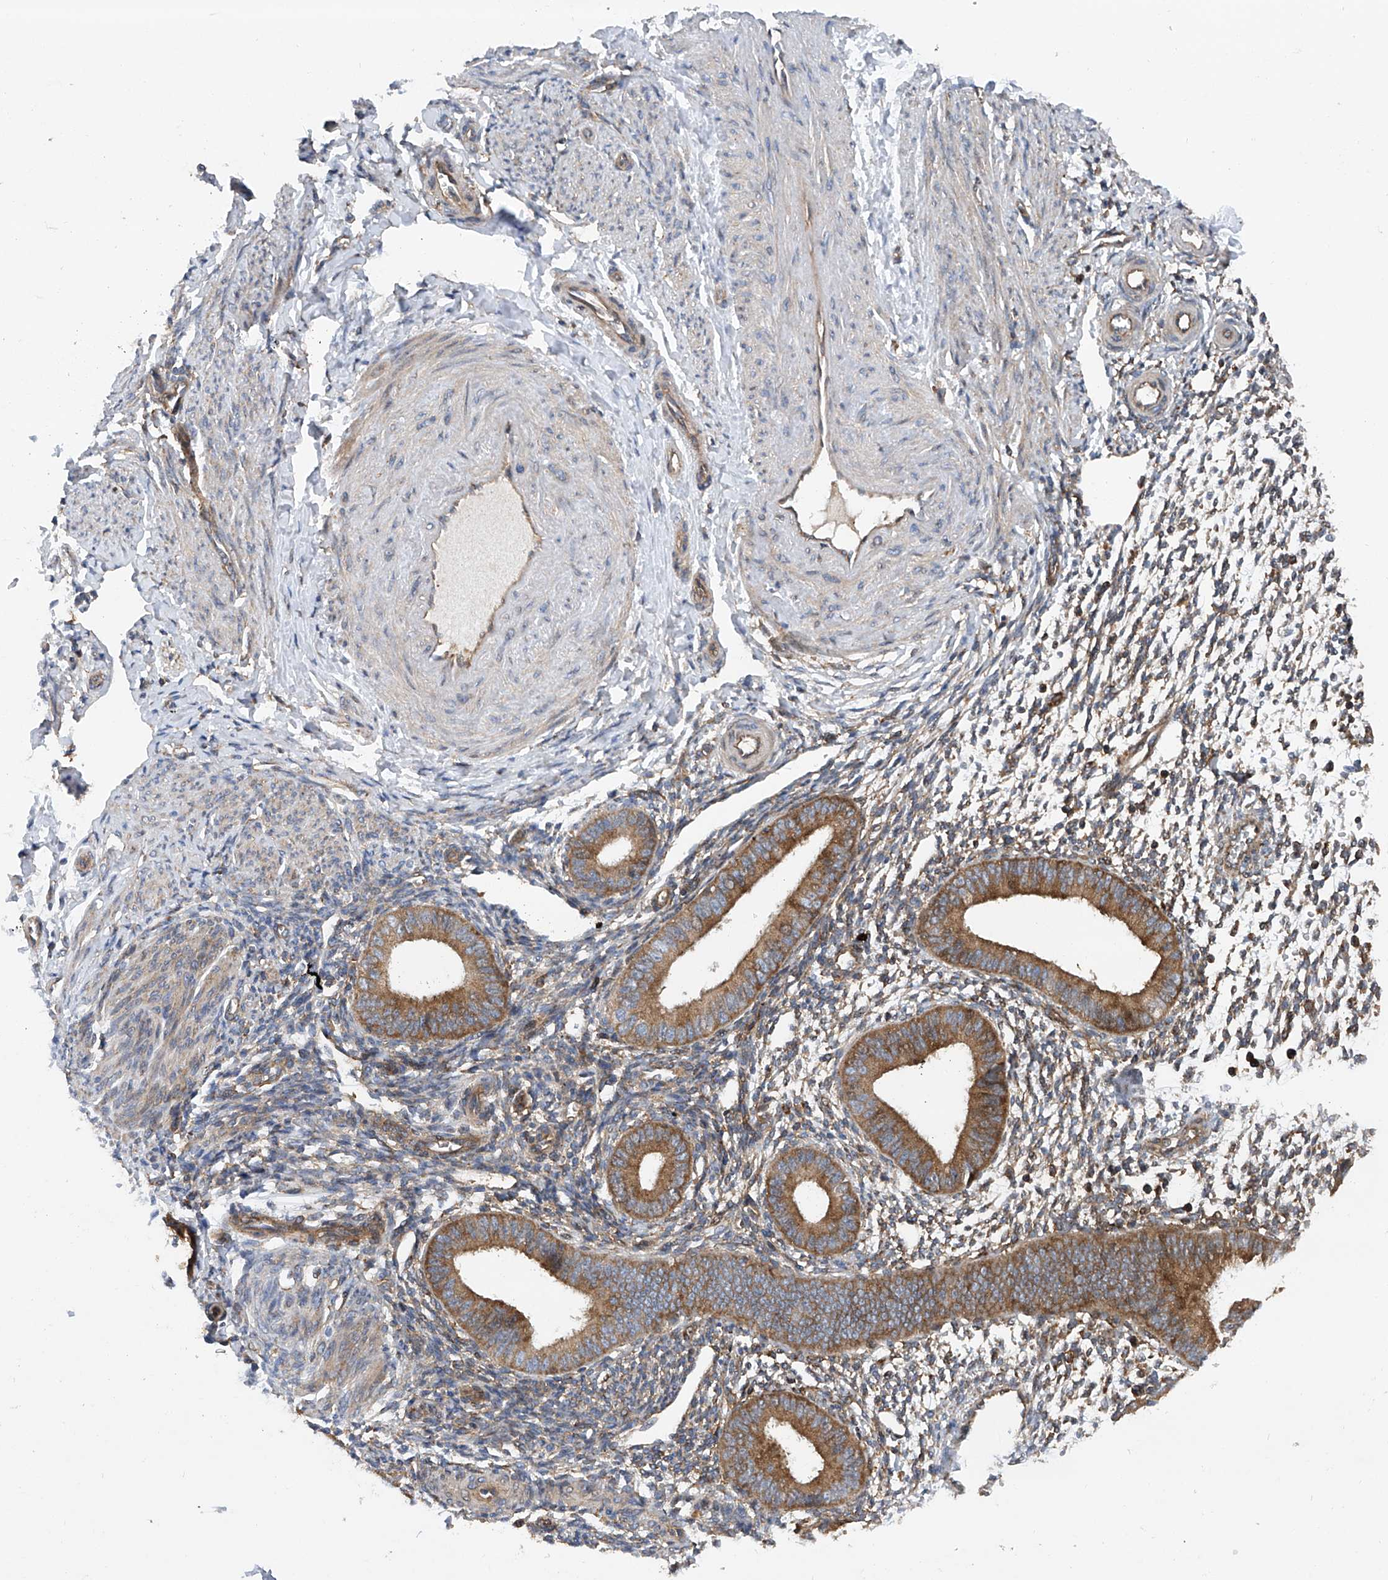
{"staining": {"intensity": "weak", "quantity": "25%-75%", "location": "cytoplasmic/membranous"}, "tissue": "endometrium", "cell_type": "Cells in endometrial stroma", "image_type": "normal", "snomed": [{"axis": "morphology", "description": "Normal tissue, NOS"}, {"axis": "topography", "description": "Uterus"}, {"axis": "topography", "description": "Endometrium"}], "caption": "Immunohistochemical staining of unremarkable endometrium reveals low levels of weak cytoplasmic/membranous expression in approximately 25%-75% of cells in endometrial stroma. (DAB (3,3'-diaminobenzidine) IHC, brown staining for protein, blue staining for nuclei).", "gene": "SMAP1", "patient": {"sex": "female", "age": 48}}